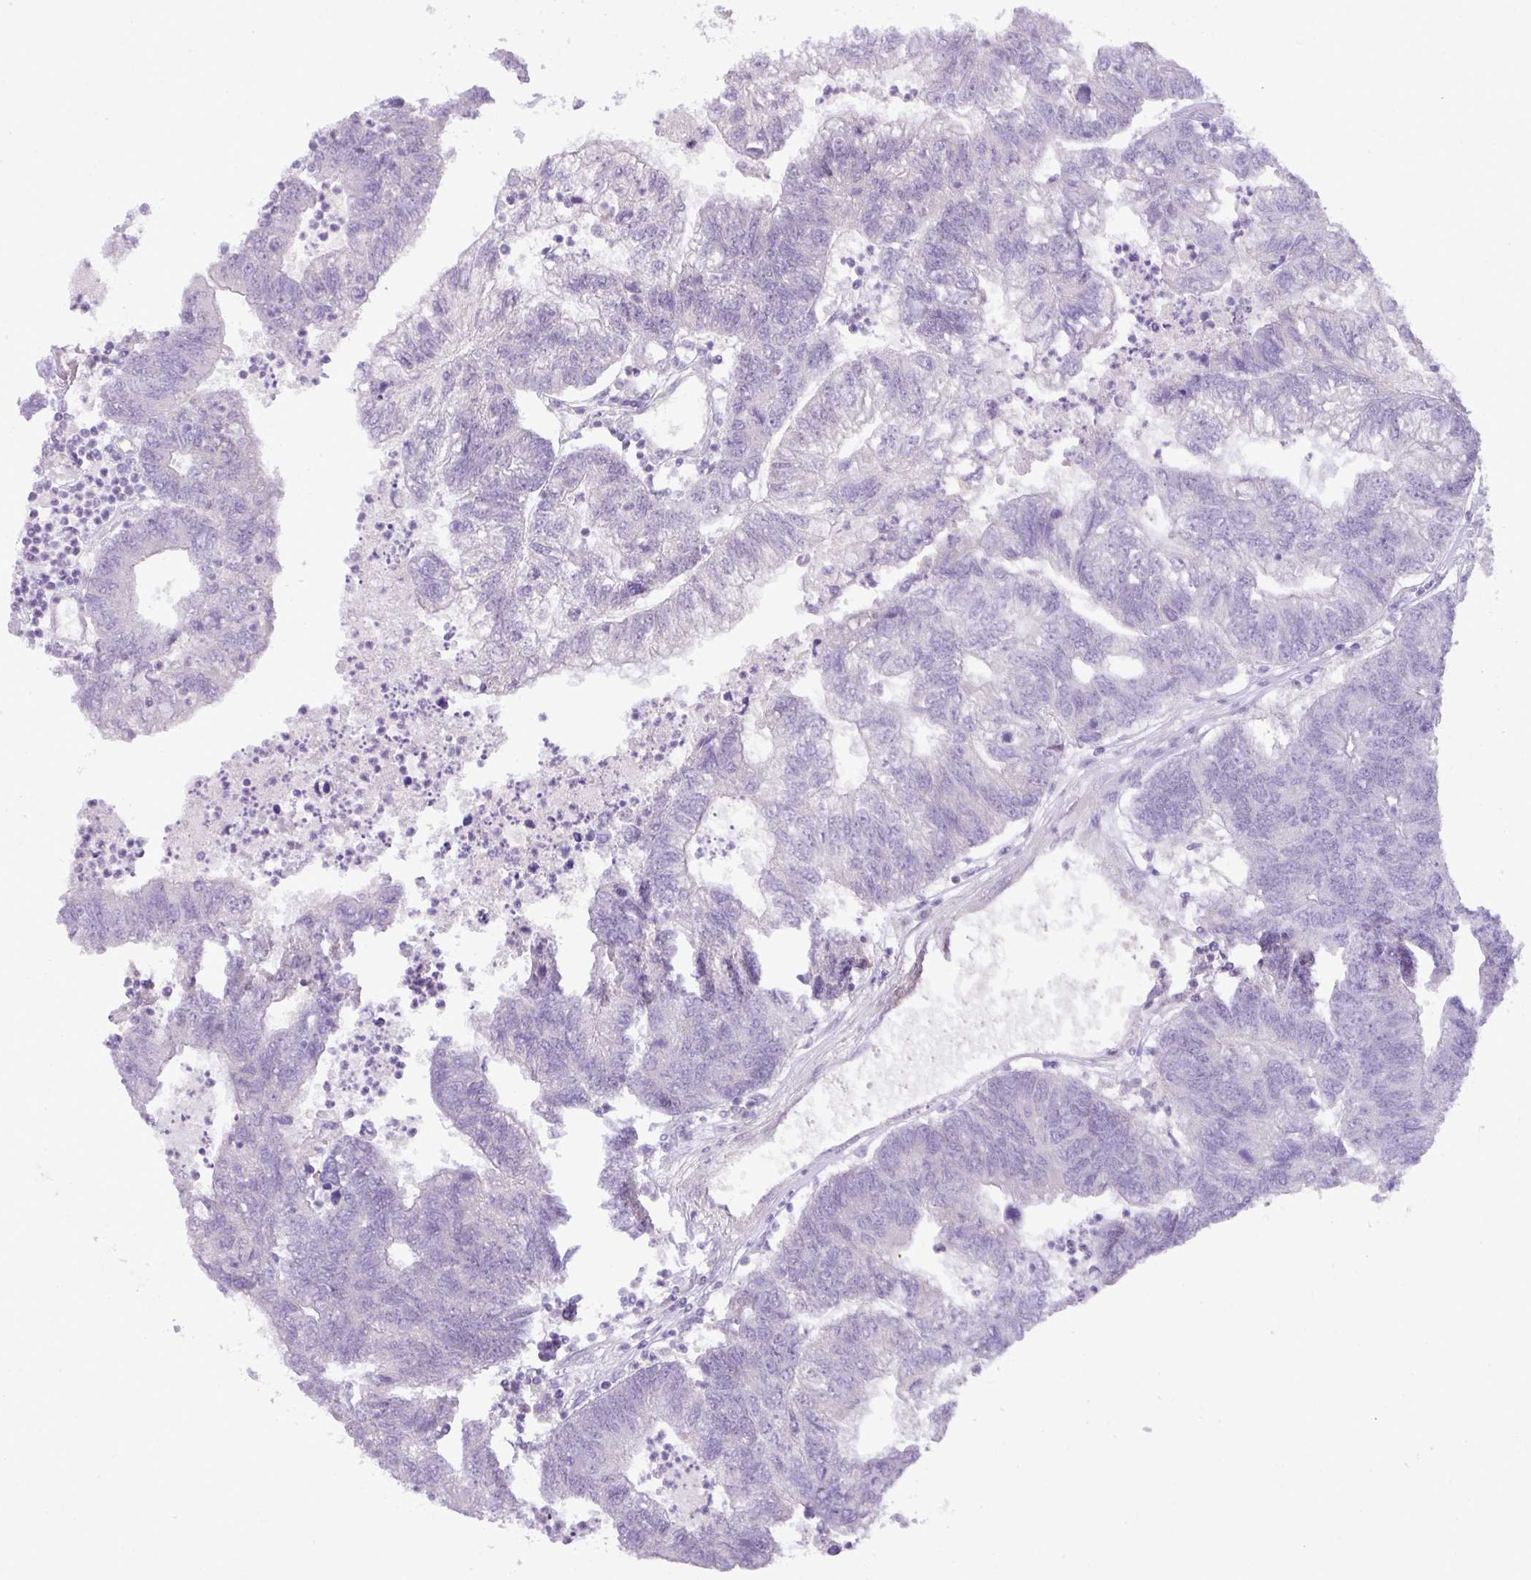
{"staining": {"intensity": "negative", "quantity": "none", "location": "none"}, "tissue": "colorectal cancer", "cell_type": "Tumor cells", "image_type": "cancer", "snomed": [{"axis": "morphology", "description": "Adenocarcinoma, NOS"}, {"axis": "topography", "description": "Colon"}], "caption": "The IHC photomicrograph has no significant staining in tumor cells of adenocarcinoma (colorectal) tissue.", "gene": "ENSG00000273748", "patient": {"sex": "female", "age": 48}}